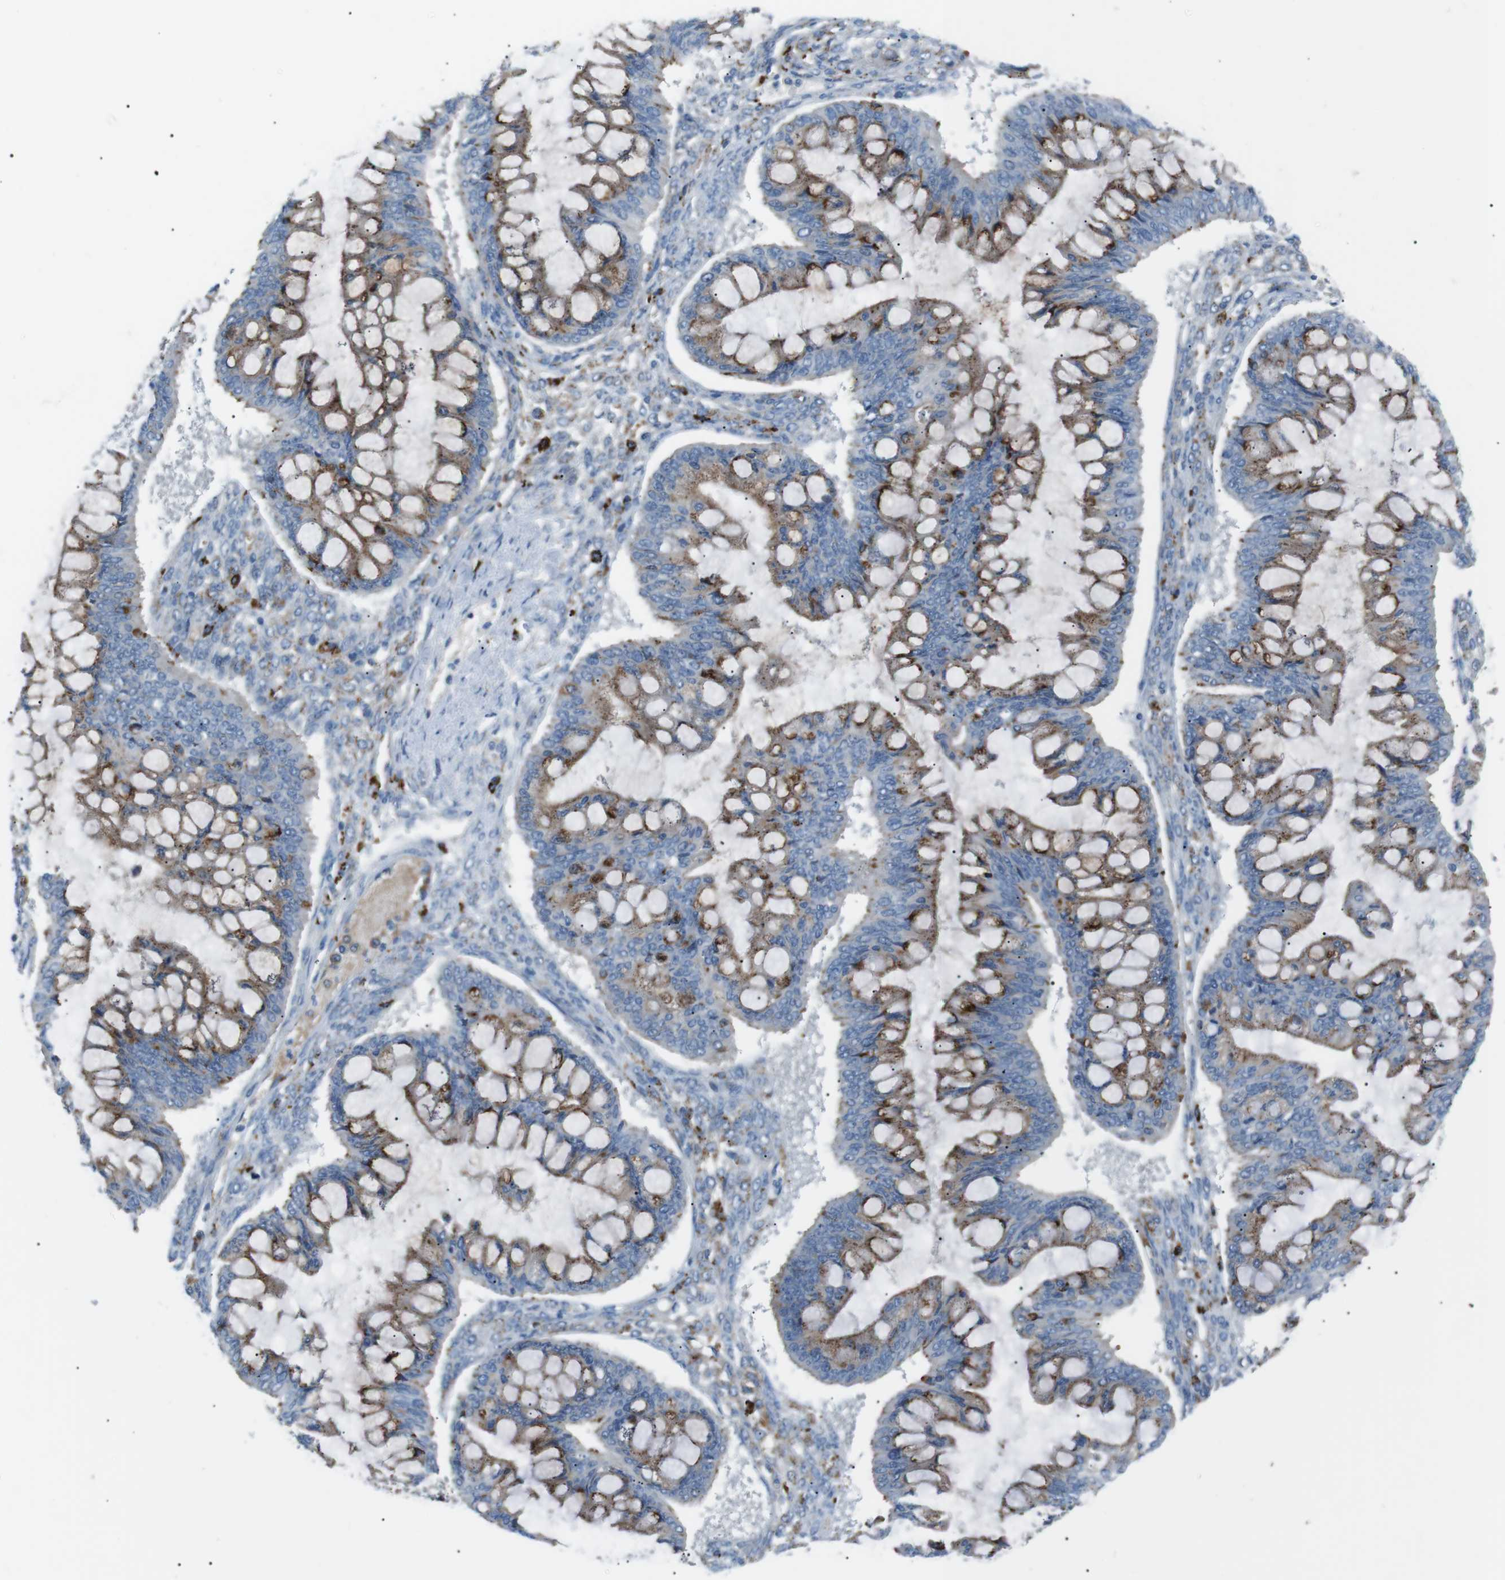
{"staining": {"intensity": "moderate", "quantity": ">75%", "location": "cytoplasmic/membranous"}, "tissue": "ovarian cancer", "cell_type": "Tumor cells", "image_type": "cancer", "snomed": [{"axis": "morphology", "description": "Cystadenocarcinoma, mucinous, NOS"}, {"axis": "topography", "description": "Ovary"}], "caption": "IHC of mucinous cystadenocarcinoma (ovarian) exhibits medium levels of moderate cytoplasmic/membranous positivity in approximately >75% of tumor cells. IHC stains the protein in brown and the nuclei are stained blue.", "gene": "B4GALNT2", "patient": {"sex": "female", "age": 73}}